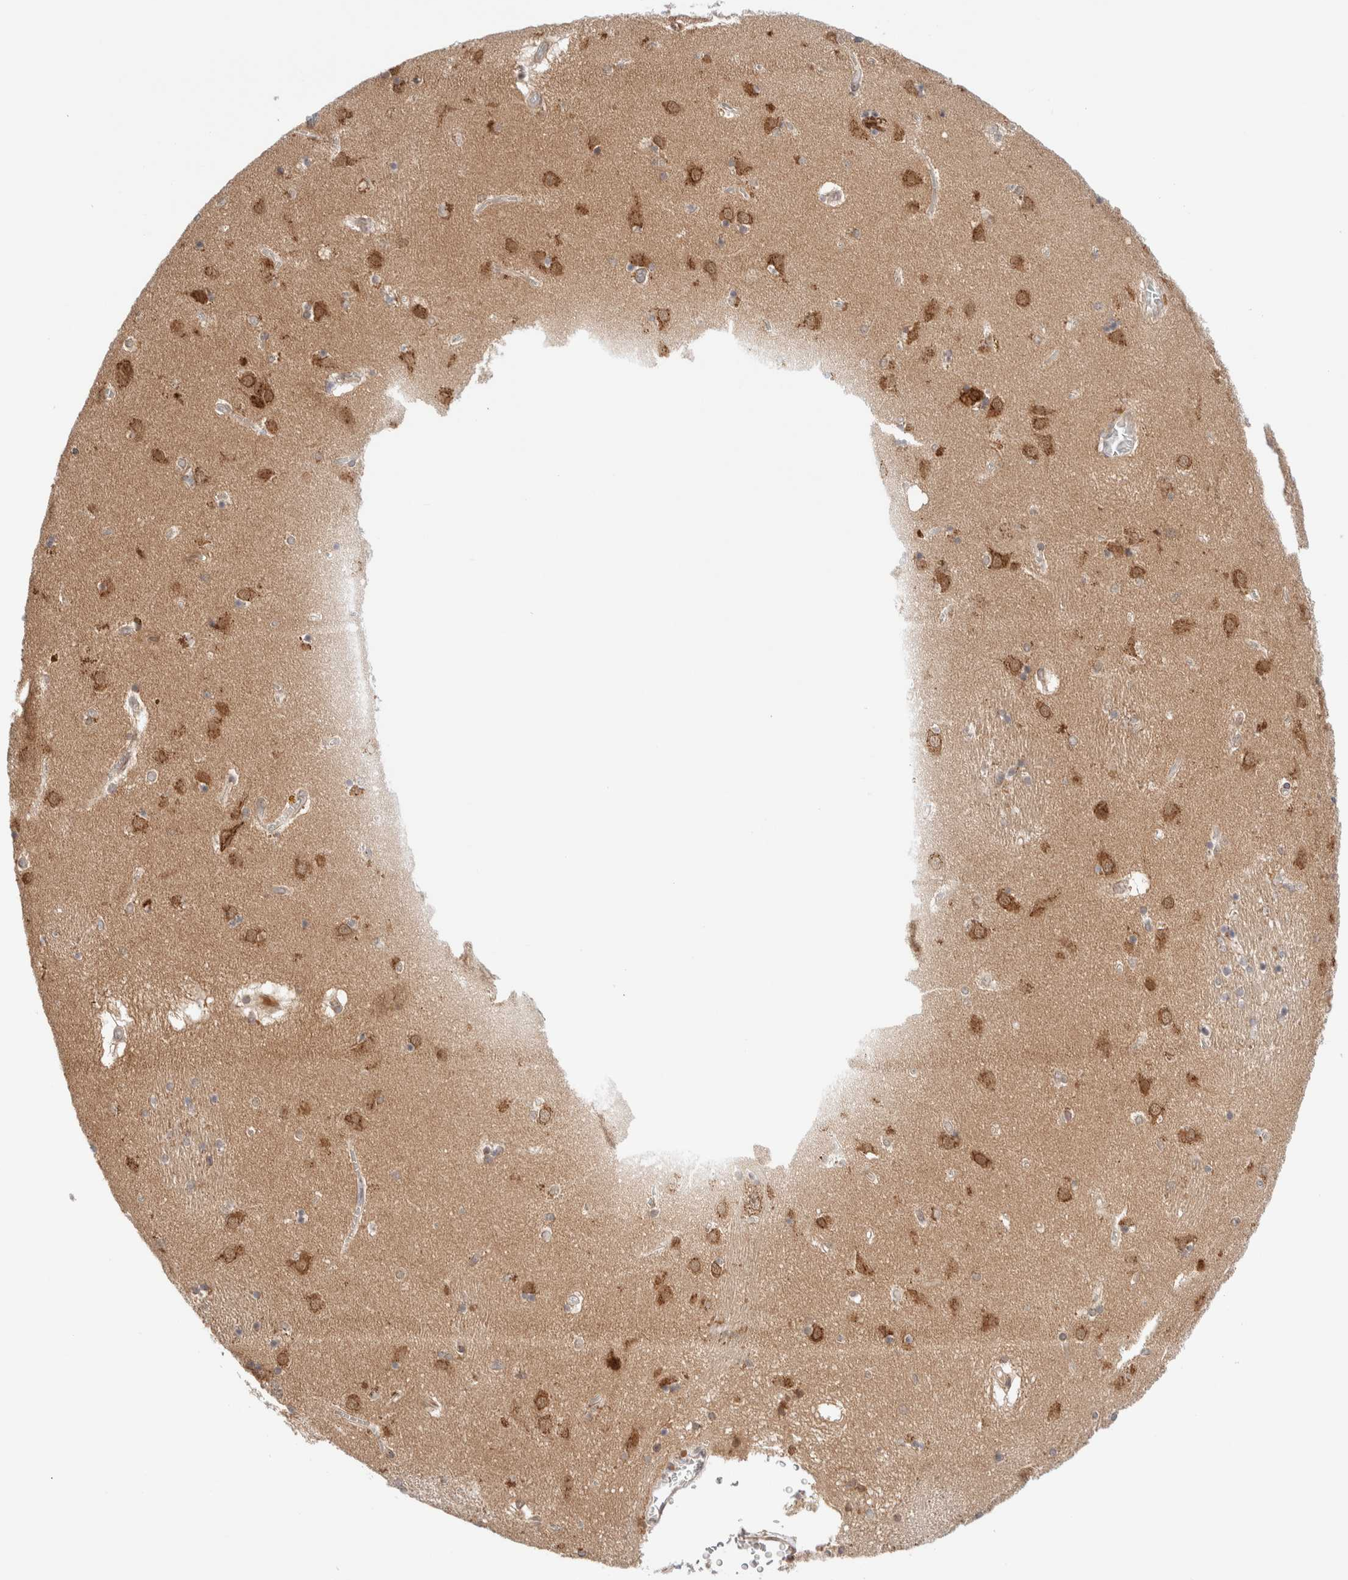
{"staining": {"intensity": "moderate", "quantity": "<25%", "location": "cytoplasmic/membranous"}, "tissue": "caudate", "cell_type": "Glial cells", "image_type": "normal", "snomed": [{"axis": "morphology", "description": "Normal tissue, NOS"}, {"axis": "topography", "description": "Lateral ventricle wall"}], "caption": "Moderate cytoplasmic/membranous positivity is present in approximately <25% of glial cells in benign caudate.", "gene": "GCN1", "patient": {"sex": "male", "age": 70}}